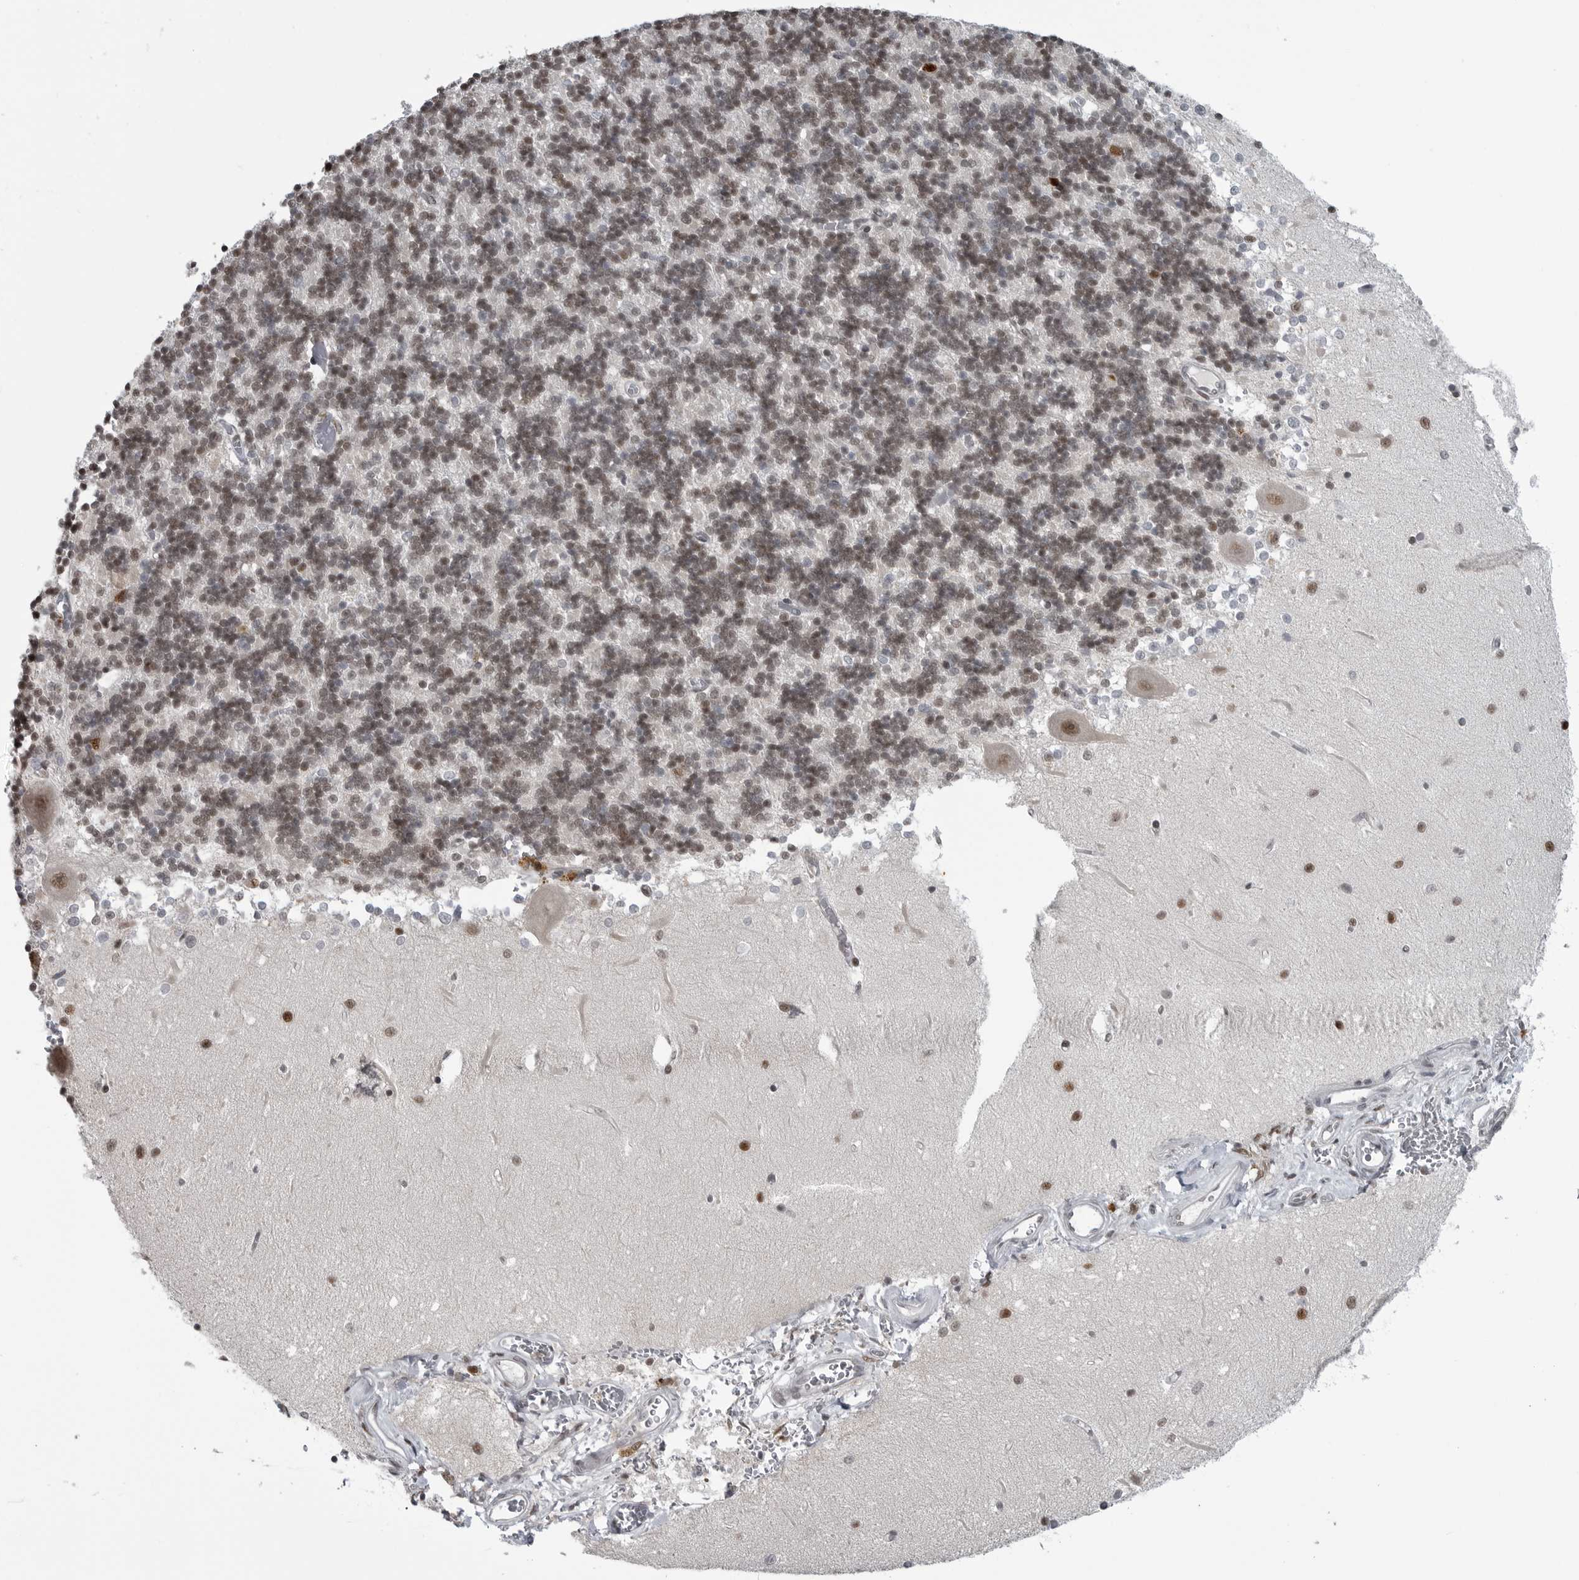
{"staining": {"intensity": "weak", "quantity": "25%-75%", "location": "nuclear"}, "tissue": "cerebellum", "cell_type": "Cells in granular layer", "image_type": "normal", "snomed": [{"axis": "morphology", "description": "Normal tissue, NOS"}, {"axis": "topography", "description": "Cerebellum"}], "caption": "A micrograph showing weak nuclear positivity in about 25%-75% of cells in granular layer in normal cerebellum, as visualized by brown immunohistochemical staining.", "gene": "C8orf58", "patient": {"sex": "male", "age": 37}}